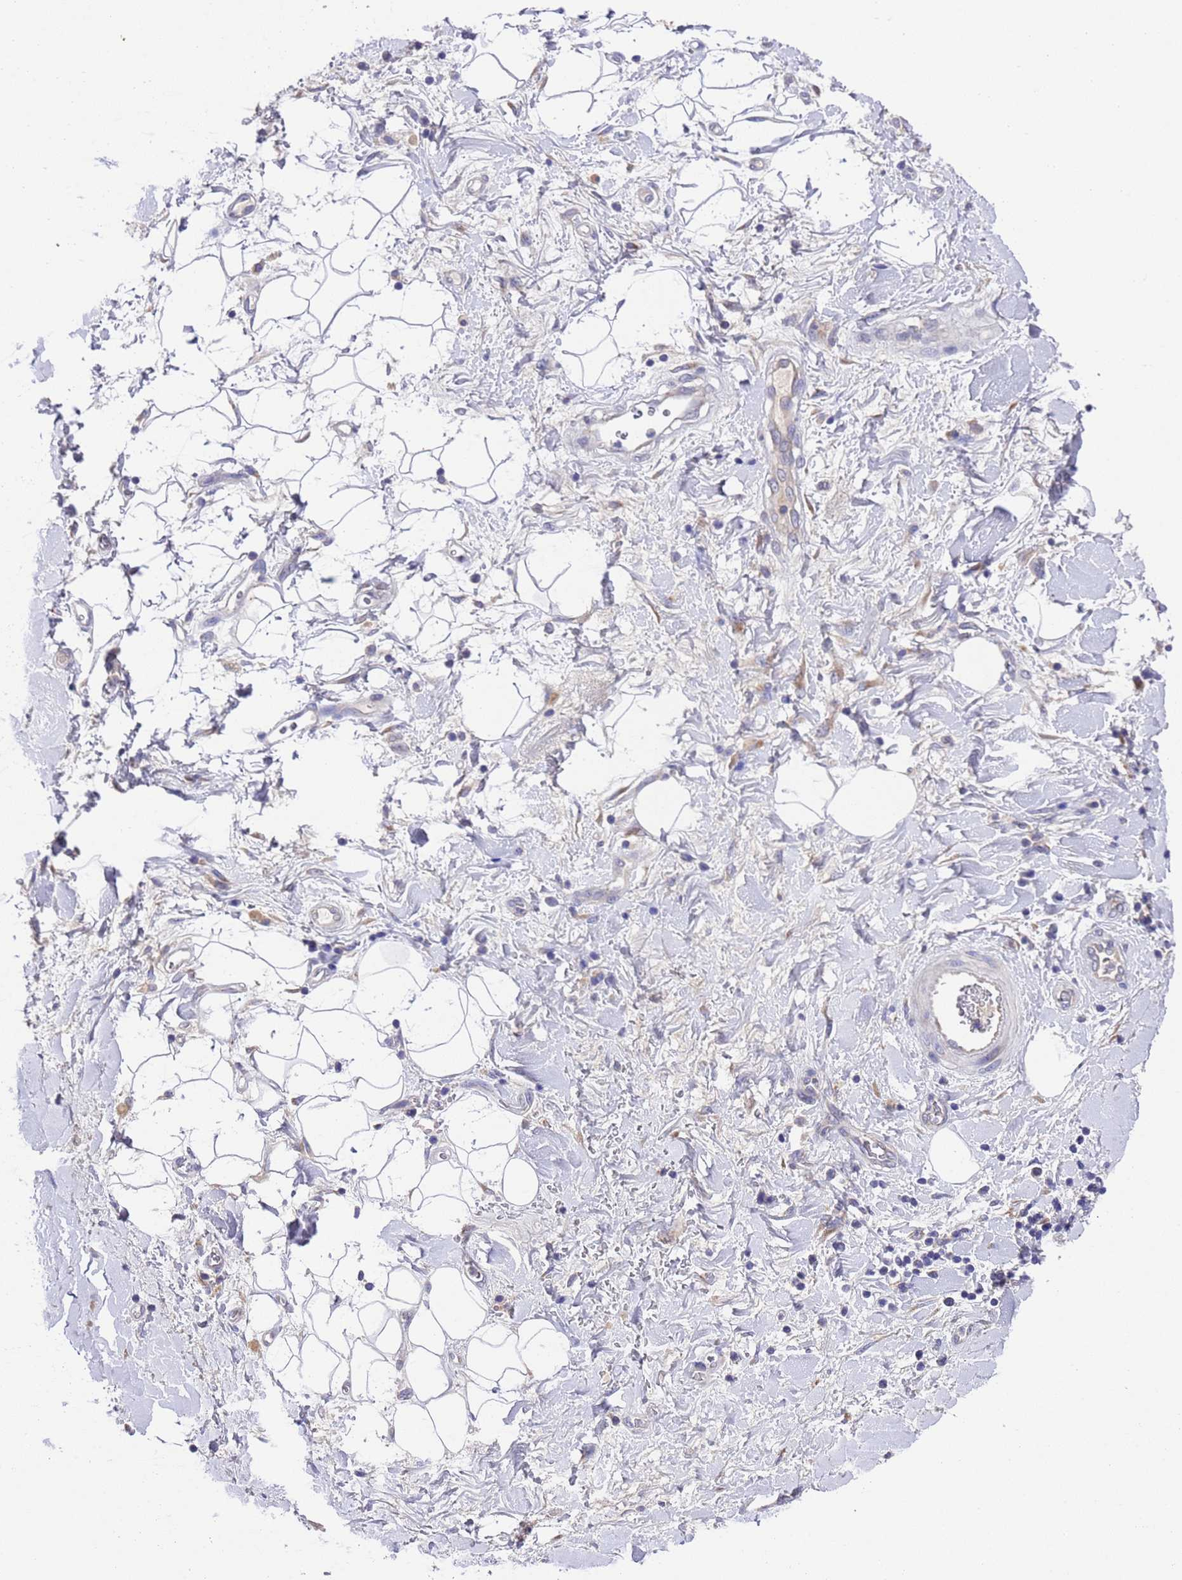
{"staining": {"intensity": "negative", "quantity": "none", "location": "none"}, "tissue": "adipose tissue", "cell_type": "Adipocytes", "image_type": "normal", "snomed": [{"axis": "morphology", "description": "Normal tissue, NOS"}, {"axis": "morphology", "description": "Adenocarcinoma, NOS"}, {"axis": "topography", "description": "Pancreas"}, {"axis": "topography", "description": "Peripheral nerve tissue"}], "caption": "Adipocytes show no significant protein expression in unremarkable adipose tissue. (Brightfield microscopy of DAB immunohistochemistry (IHC) at high magnification).", "gene": "DCAF12L1", "patient": {"sex": "male", "age": 59}}